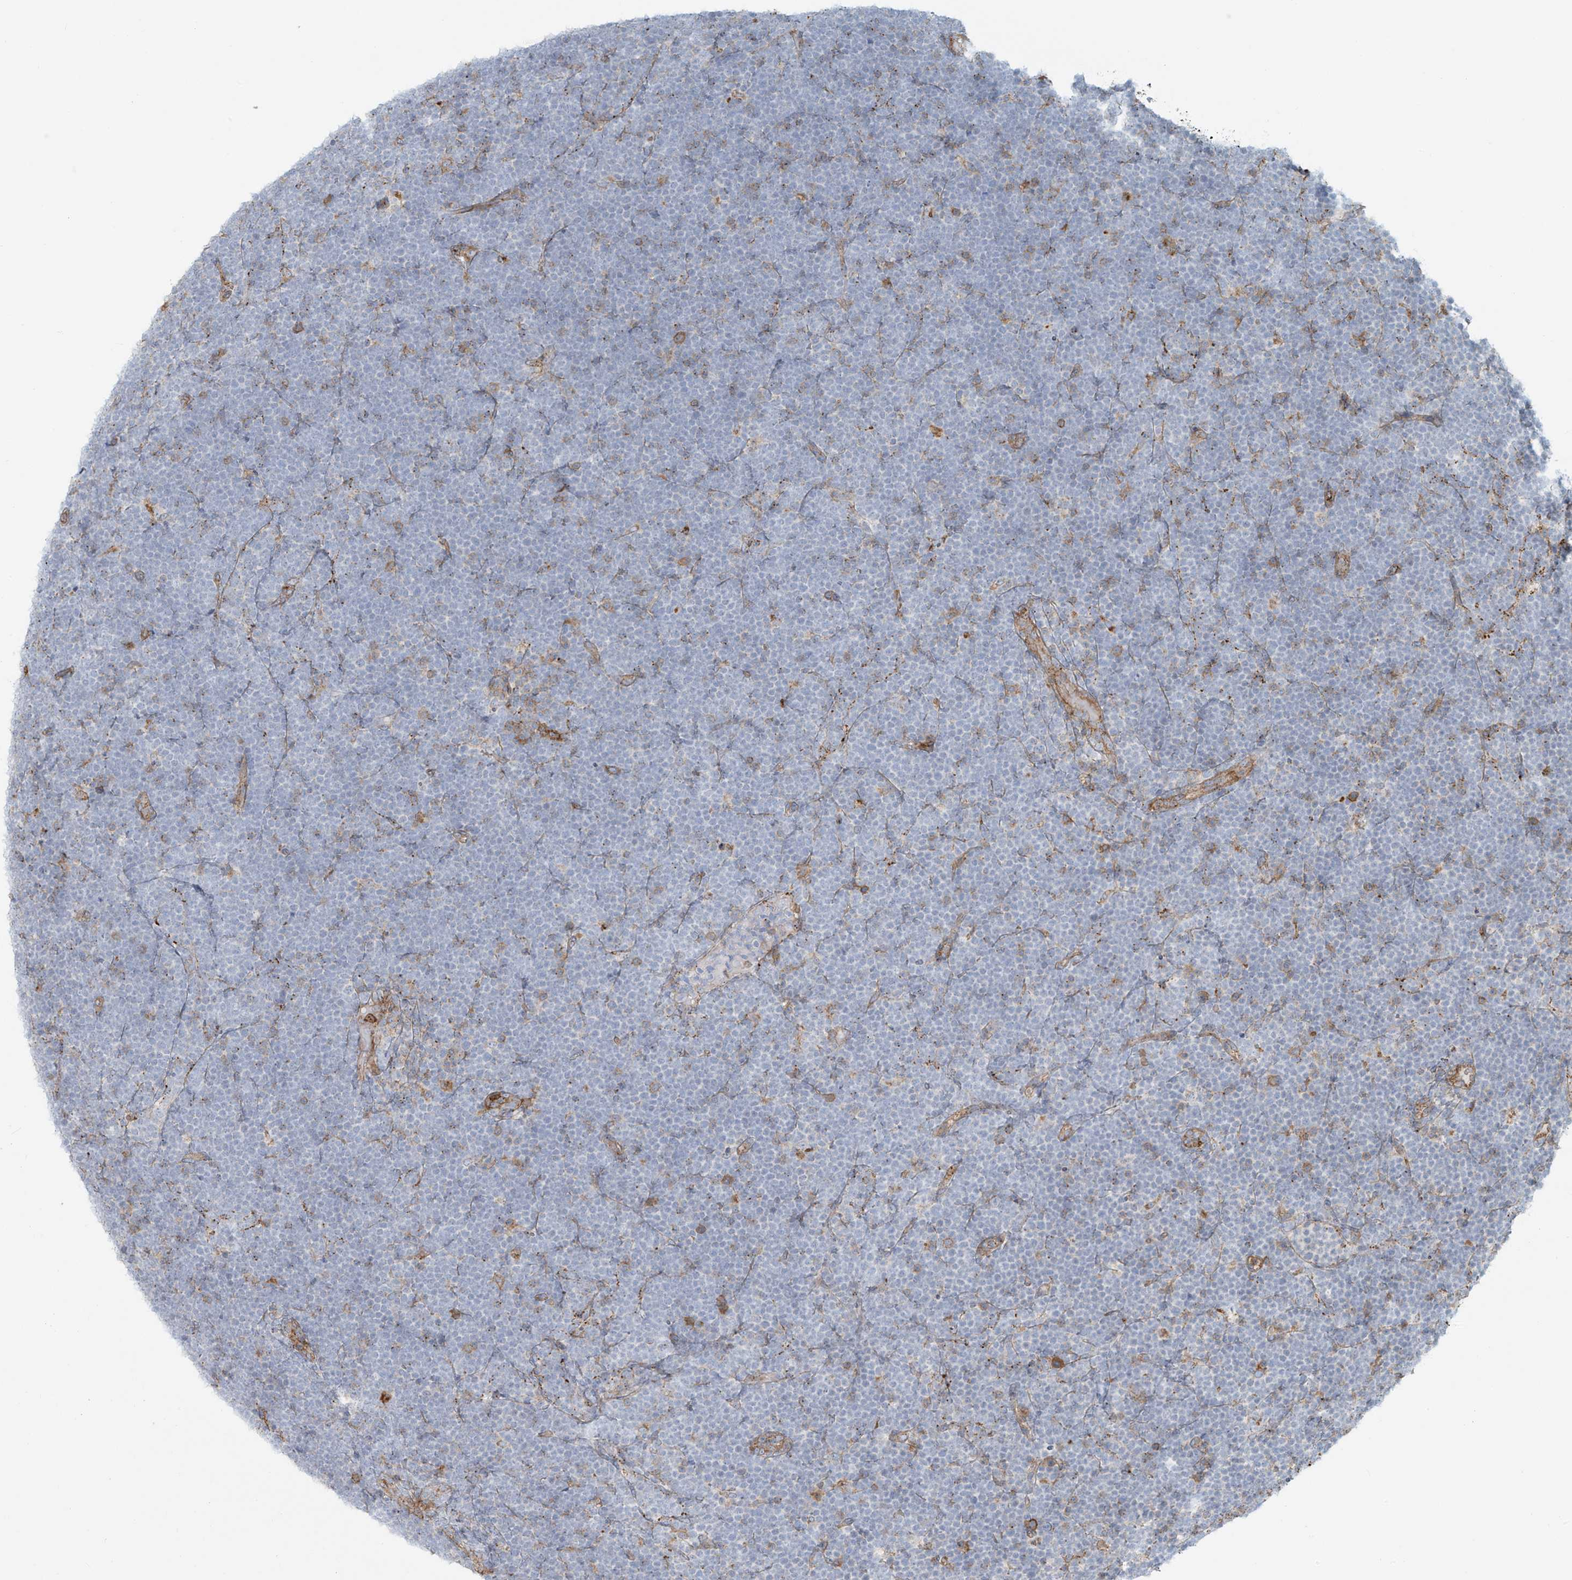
{"staining": {"intensity": "negative", "quantity": "none", "location": "none"}, "tissue": "lymphoma", "cell_type": "Tumor cells", "image_type": "cancer", "snomed": [{"axis": "morphology", "description": "Malignant lymphoma, non-Hodgkin's type, High grade"}, {"axis": "topography", "description": "Lymph node"}], "caption": "The image shows no staining of tumor cells in lymphoma.", "gene": "LZTS3", "patient": {"sex": "male", "age": 13}}